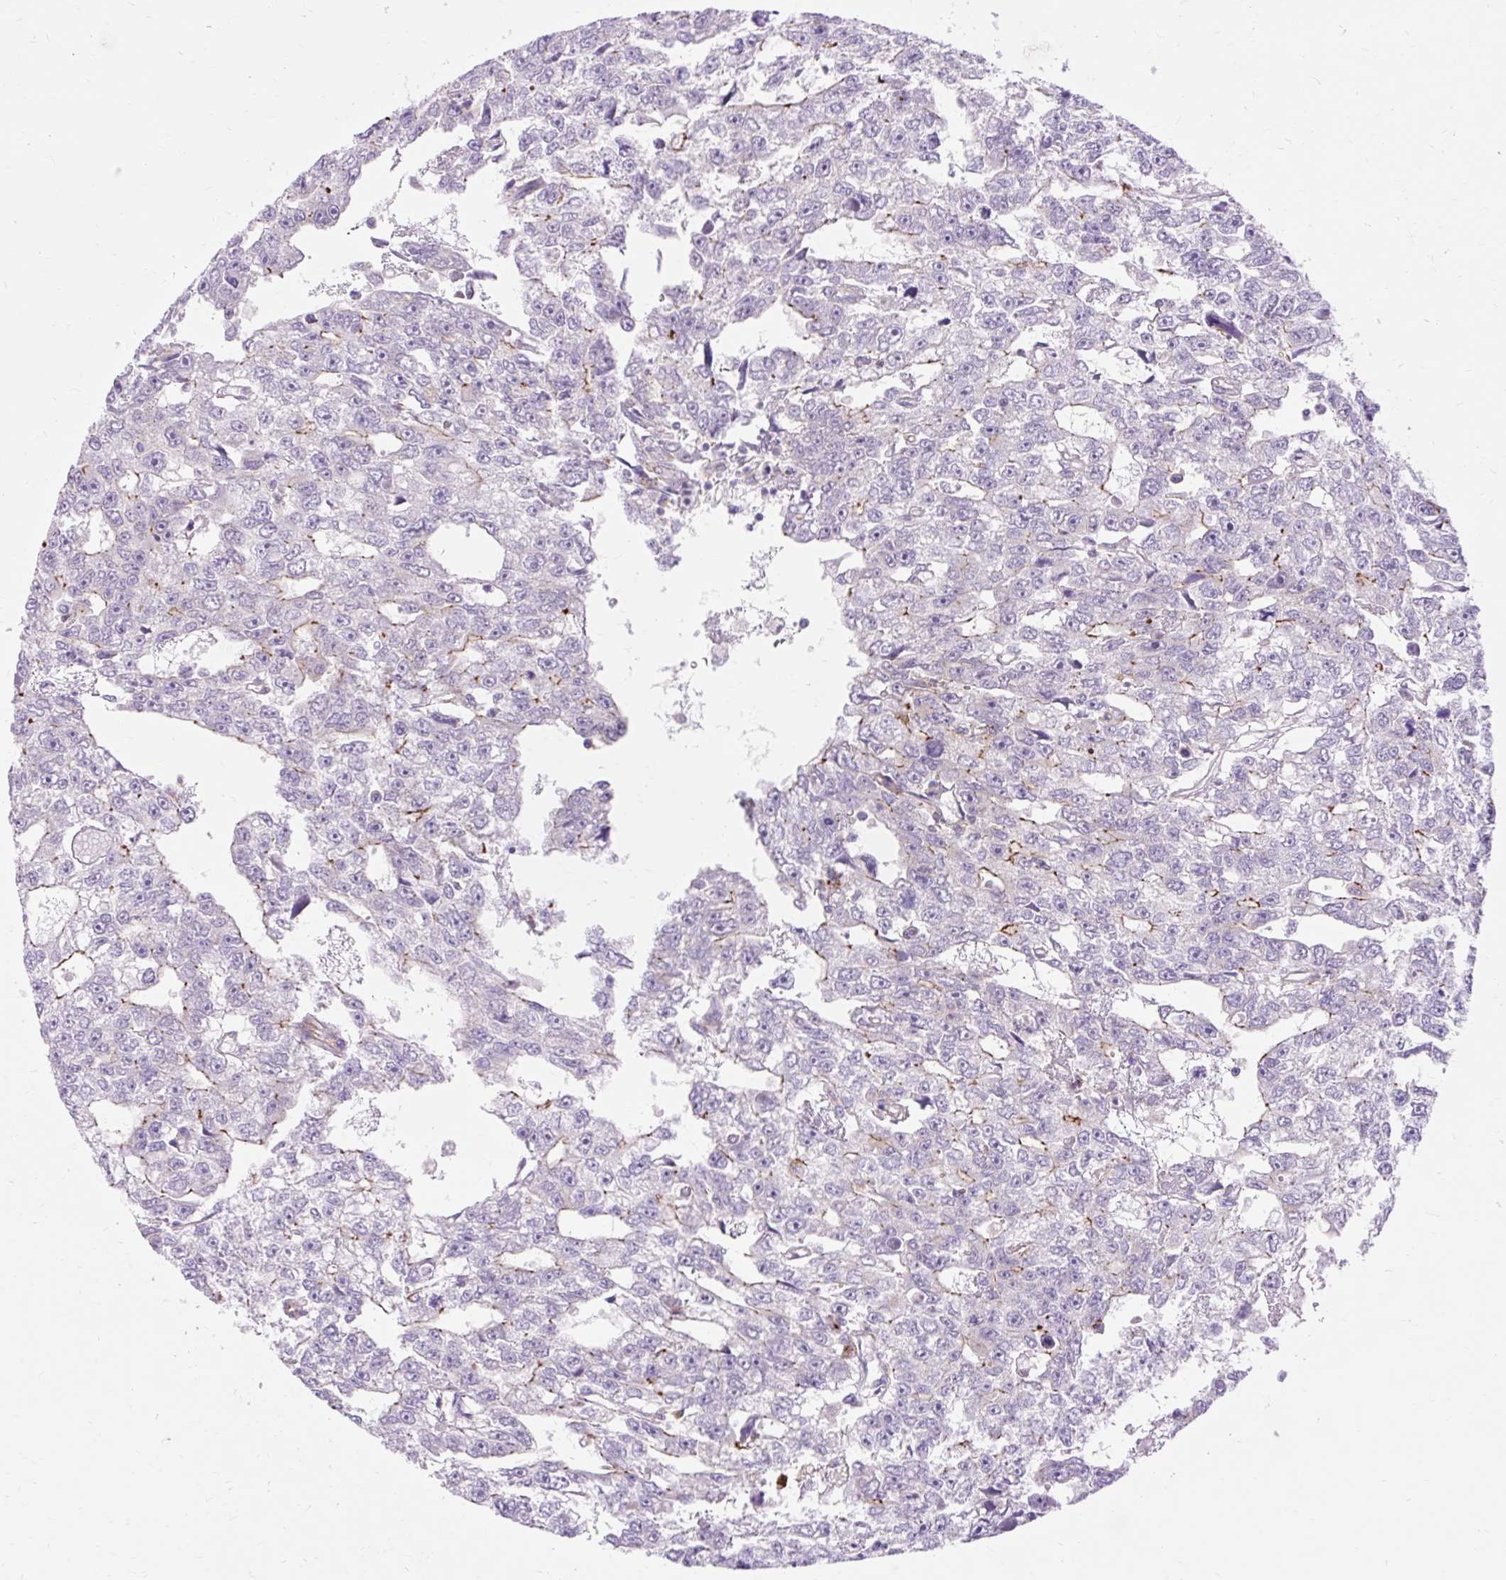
{"staining": {"intensity": "moderate", "quantity": "<25%", "location": "cytoplasmic/membranous"}, "tissue": "testis cancer", "cell_type": "Tumor cells", "image_type": "cancer", "snomed": [{"axis": "morphology", "description": "Carcinoma, Embryonal, NOS"}, {"axis": "topography", "description": "Testis"}], "caption": "IHC histopathology image of embryonal carcinoma (testis) stained for a protein (brown), which demonstrates low levels of moderate cytoplasmic/membranous expression in approximately <25% of tumor cells.", "gene": "CORO7-PAM16", "patient": {"sex": "male", "age": 20}}